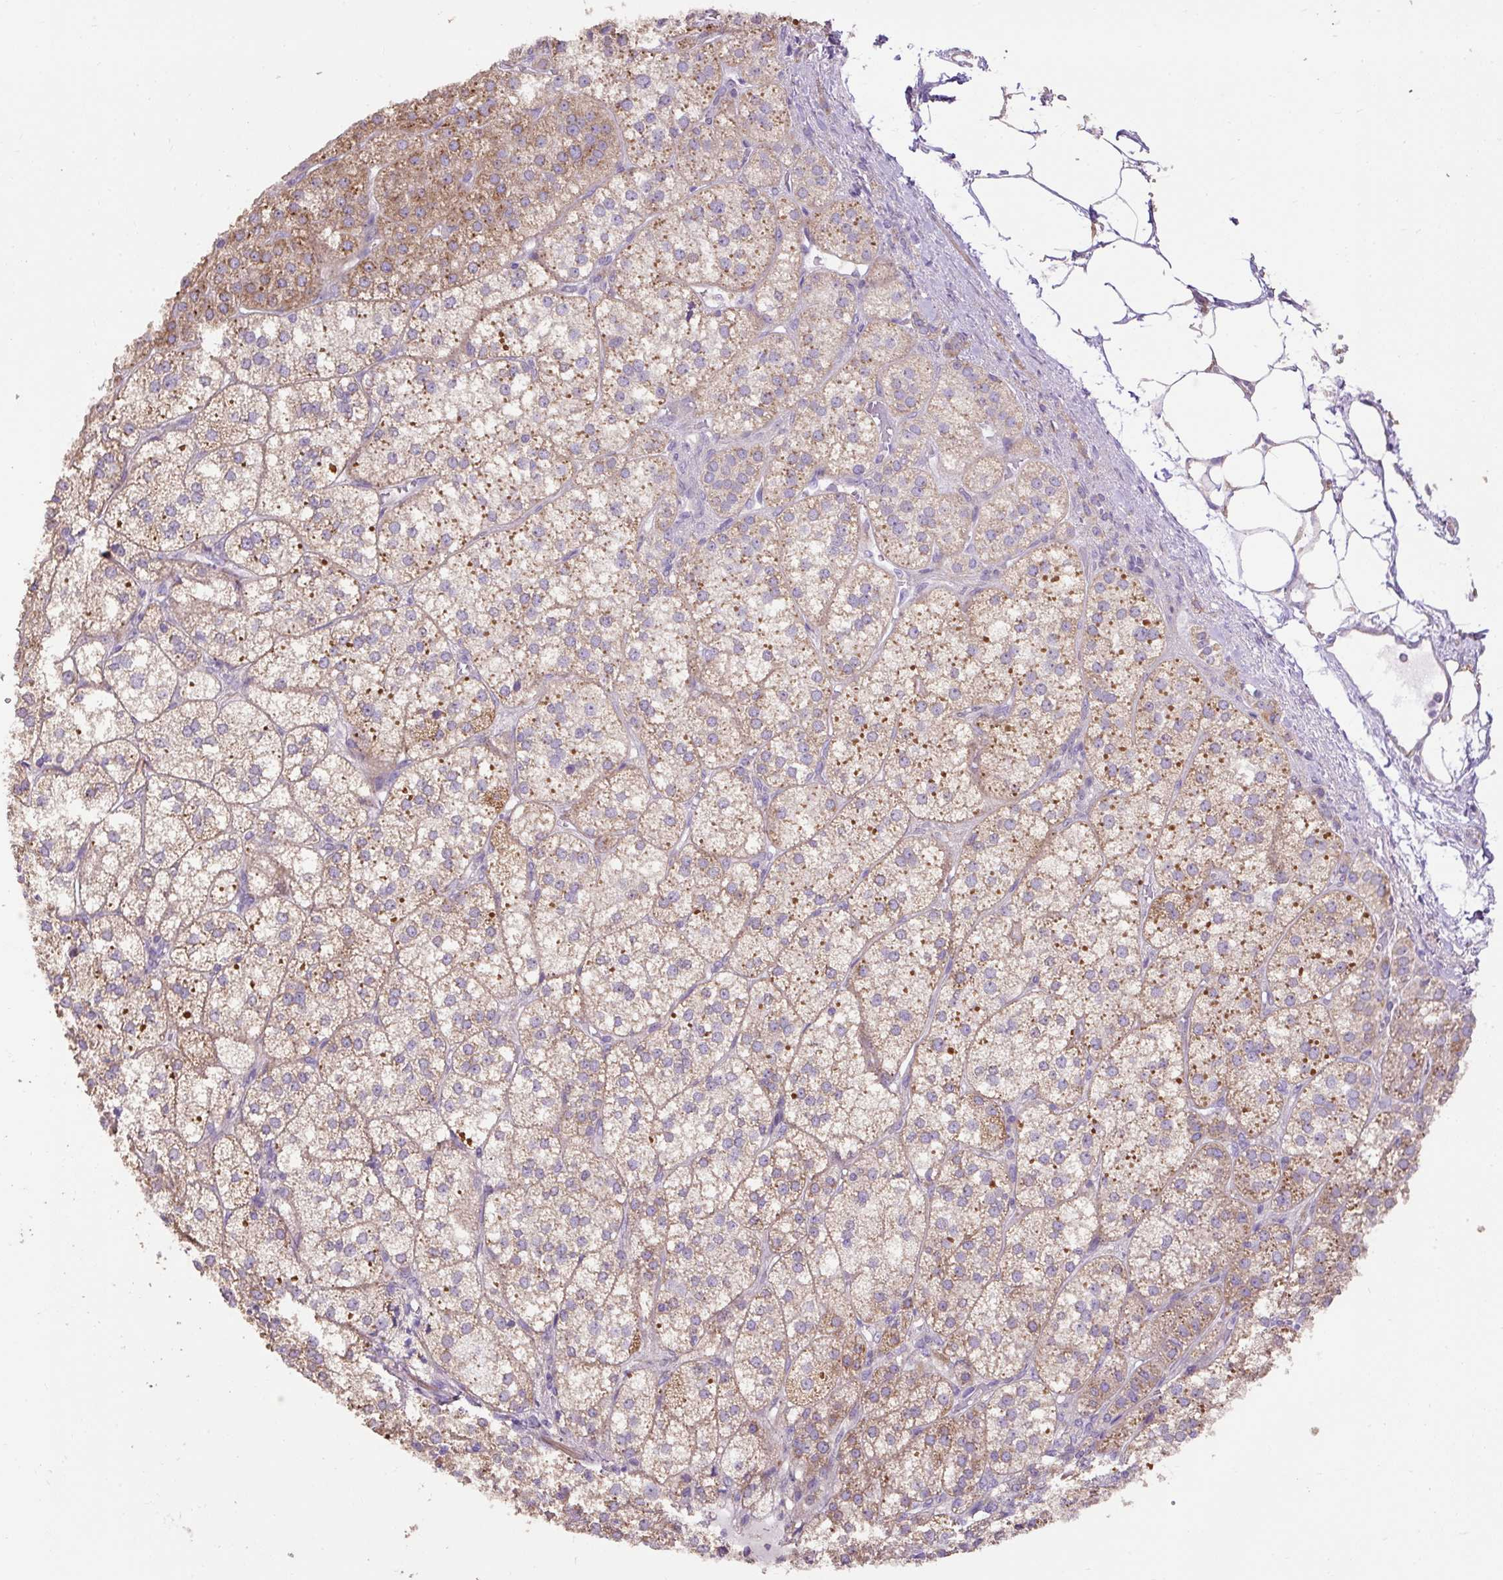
{"staining": {"intensity": "moderate", "quantity": "25%-75%", "location": "cytoplasmic/membranous"}, "tissue": "adrenal gland", "cell_type": "Glandular cells", "image_type": "normal", "snomed": [{"axis": "morphology", "description": "Normal tissue, NOS"}, {"axis": "topography", "description": "Adrenal gland"}], "caption": "This image reveals IHC staining of unremarkable adrenal gland, with medium moderate cytoplasmic/membranous expression in approximately 25%-75% of glandular cells.", "gene": "ABR", "patient": {"sex": "female", "age": 60}}